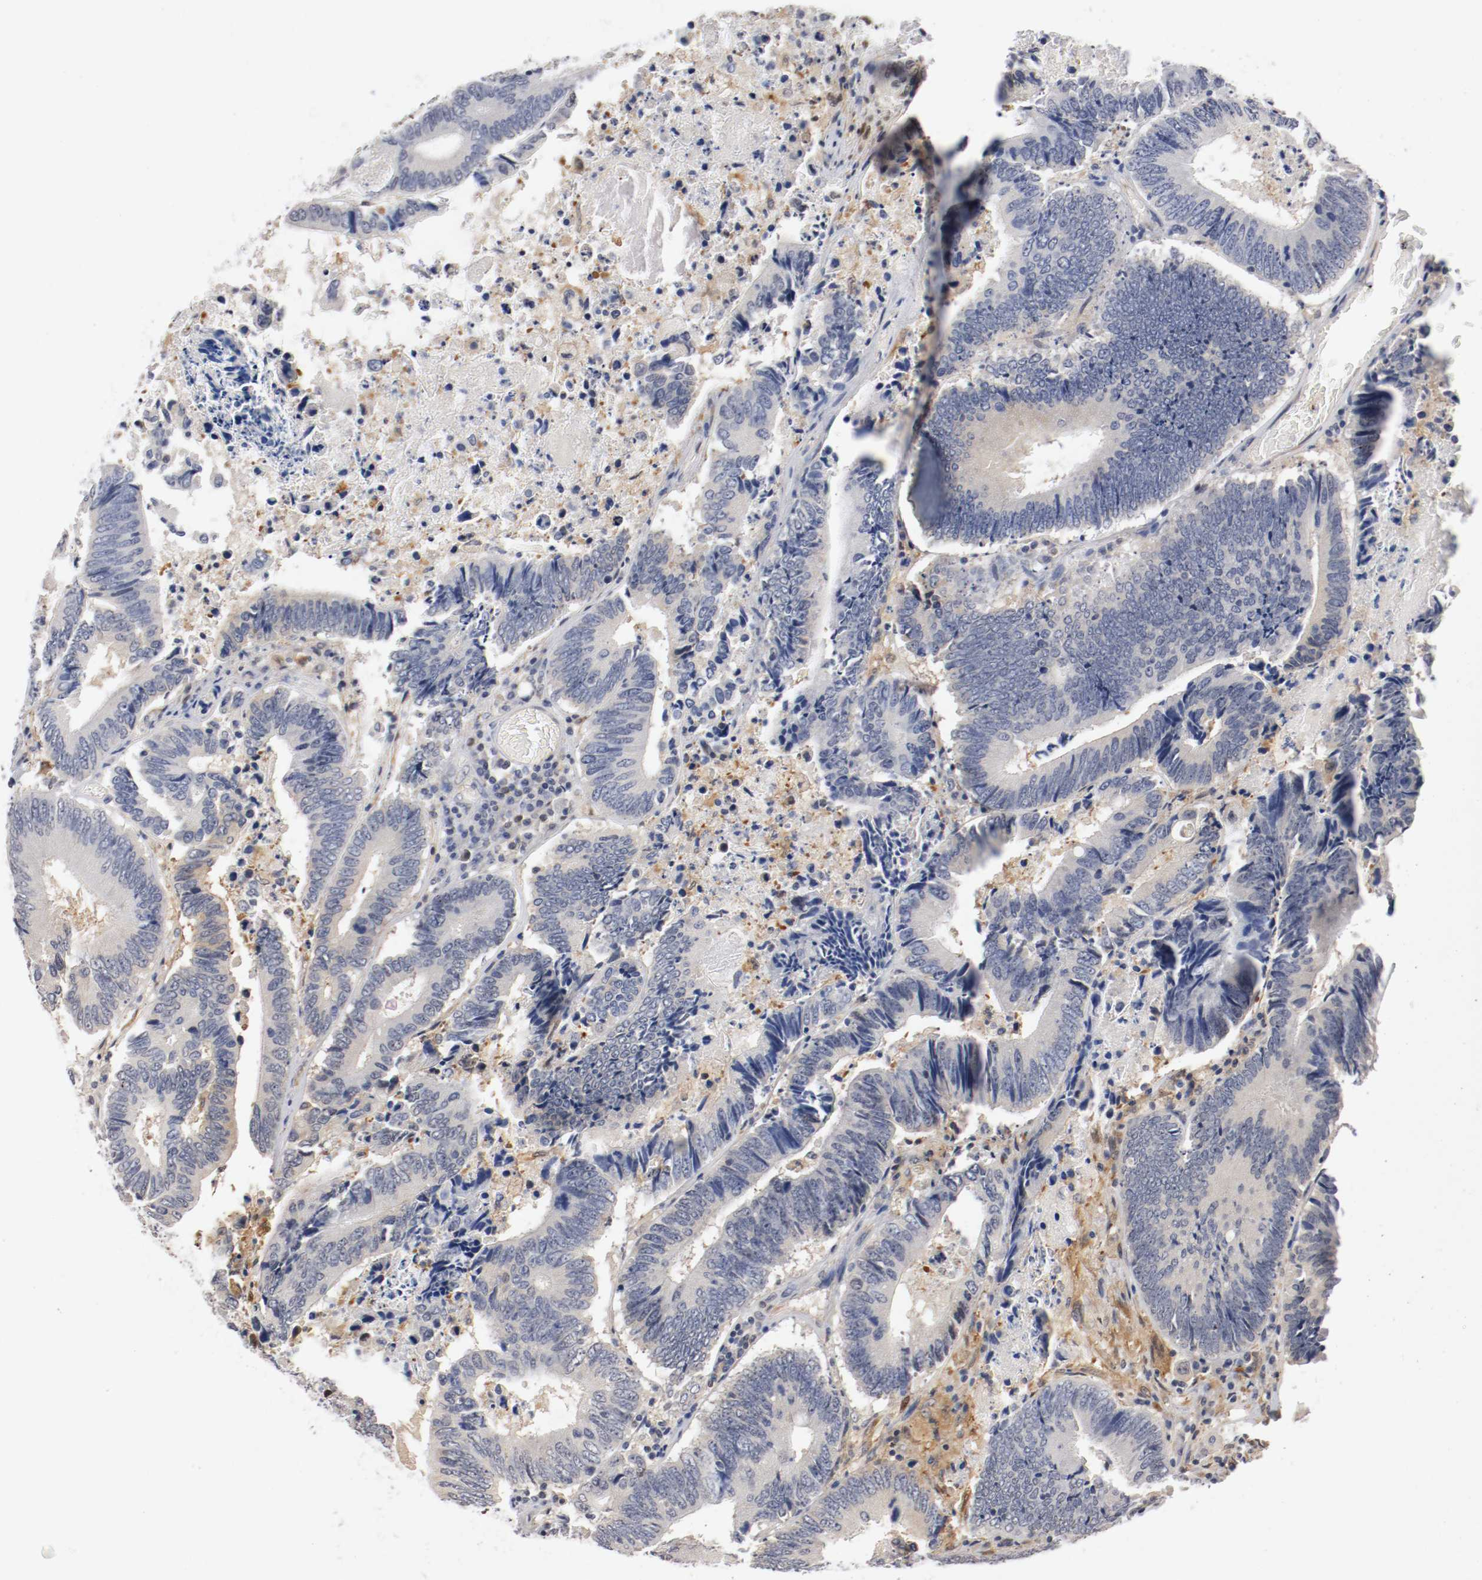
{"staining": {"intensity": "weak", "quantity": "<25%", "location": "cytoplasmic/membranous"}, "tissue": "colorectal cancer", "cell_type": "Tumor cells", "image_type": "cancer", "snomed": [{"axis": "morphology", "description": "Adenocarcinoma, NOS"}, {"axis": "topography", "description": "Colon"}], "caption": "Immunohistochemical staining of colorectal cancer (adenocarcinoma) demonstrates no significant positivity in tumor cells.", "gene": "RBM23", "patient": {"sex": "female", "age": 78}}